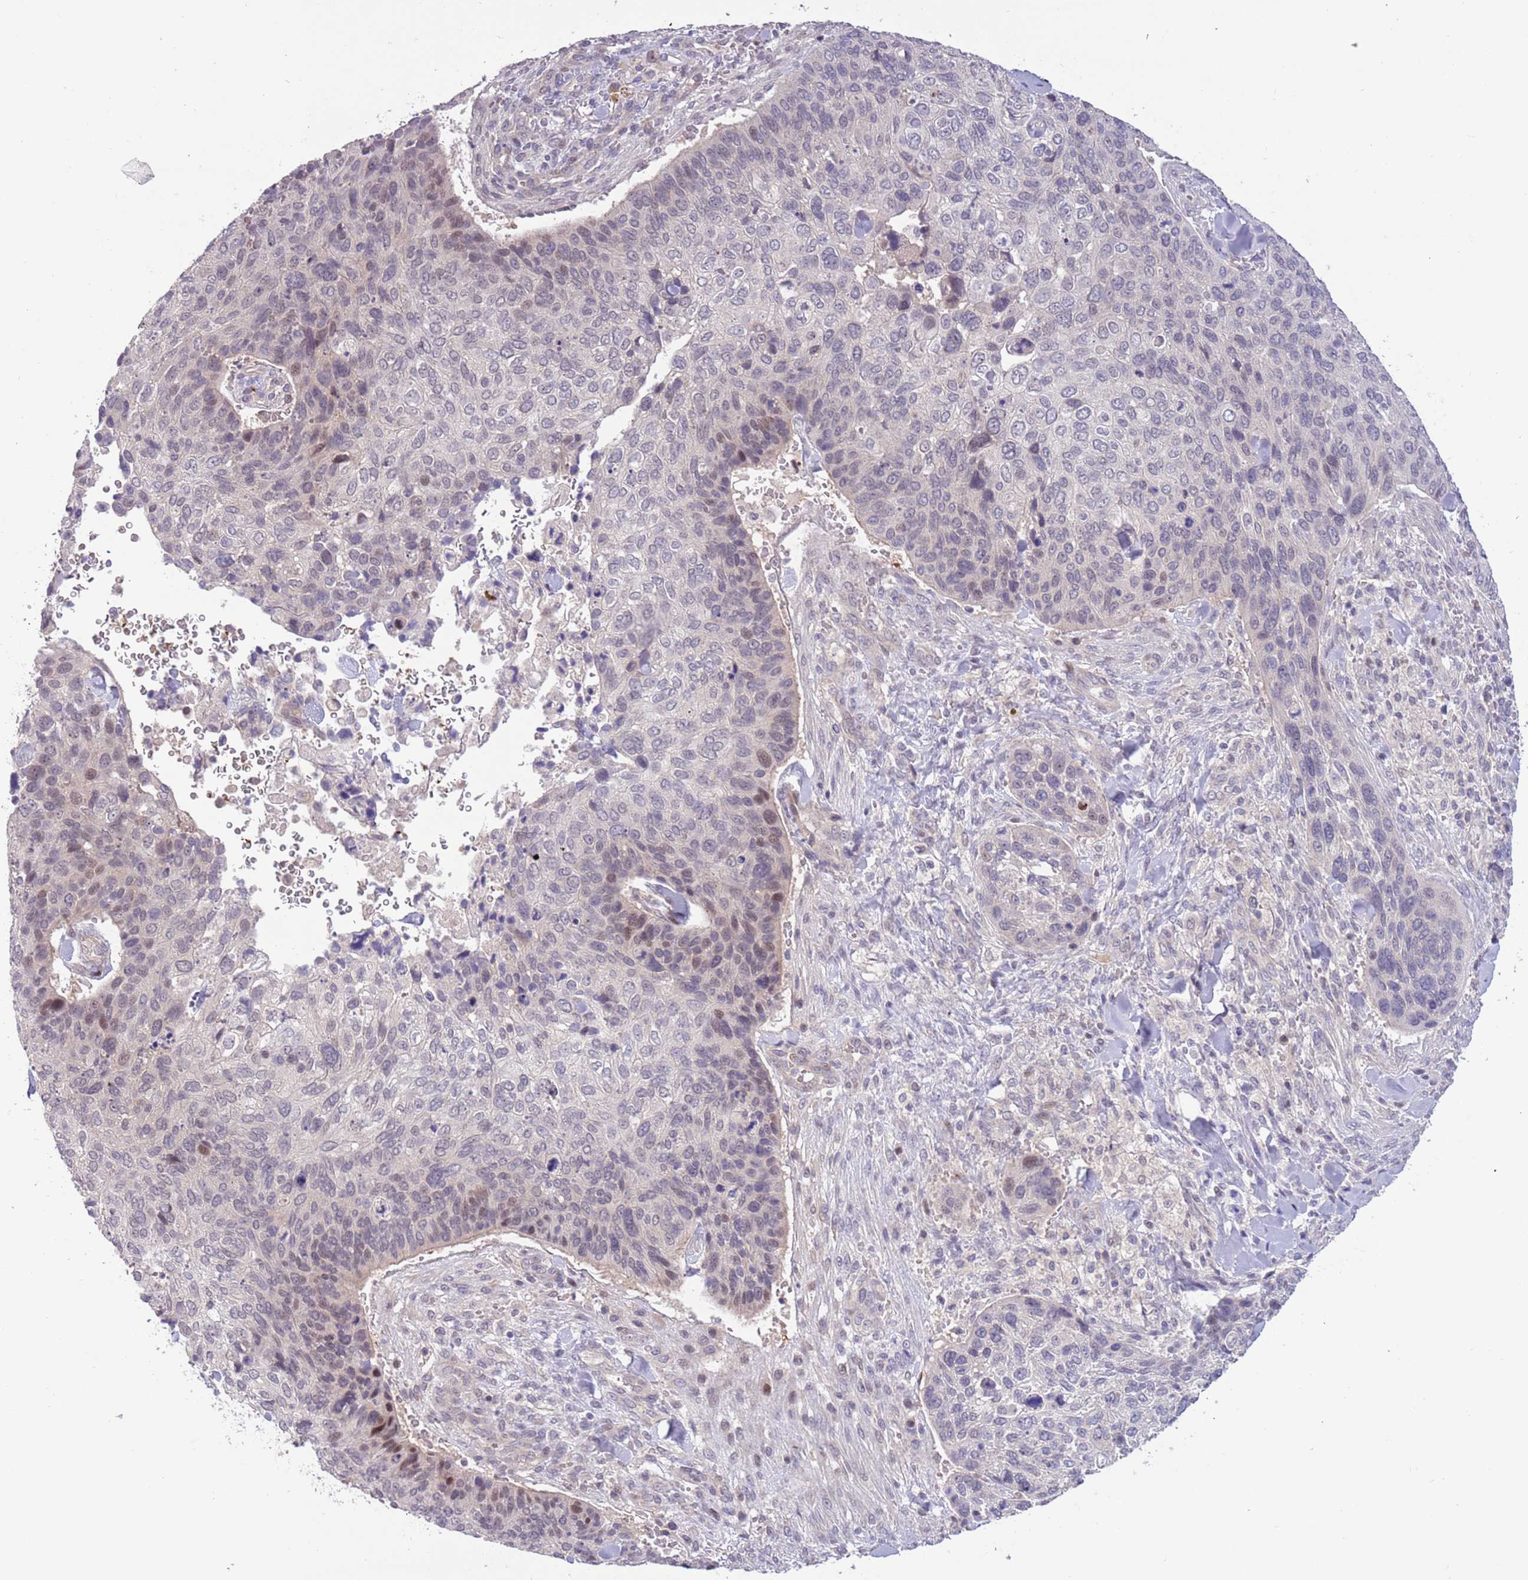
{"staining": {"intensity": "weak", "quantity": "<25%", "location": "nuclear"}, "tissue": "skin cancer", "cell_type": "Tumor cells", "image_type": "cancer", "snomed": [{"axis": "morphology", "description": "Basal cell carcinoma"}, {"axis": "topography", "description": "Skin"}], "caption": "Immunohistochemistry of human skin cancer (basal cell carcinoma) exhibits no expression in tumor cells.", "gene": "SHROOM3", "patient": {"sex": "female", "age": 74}}